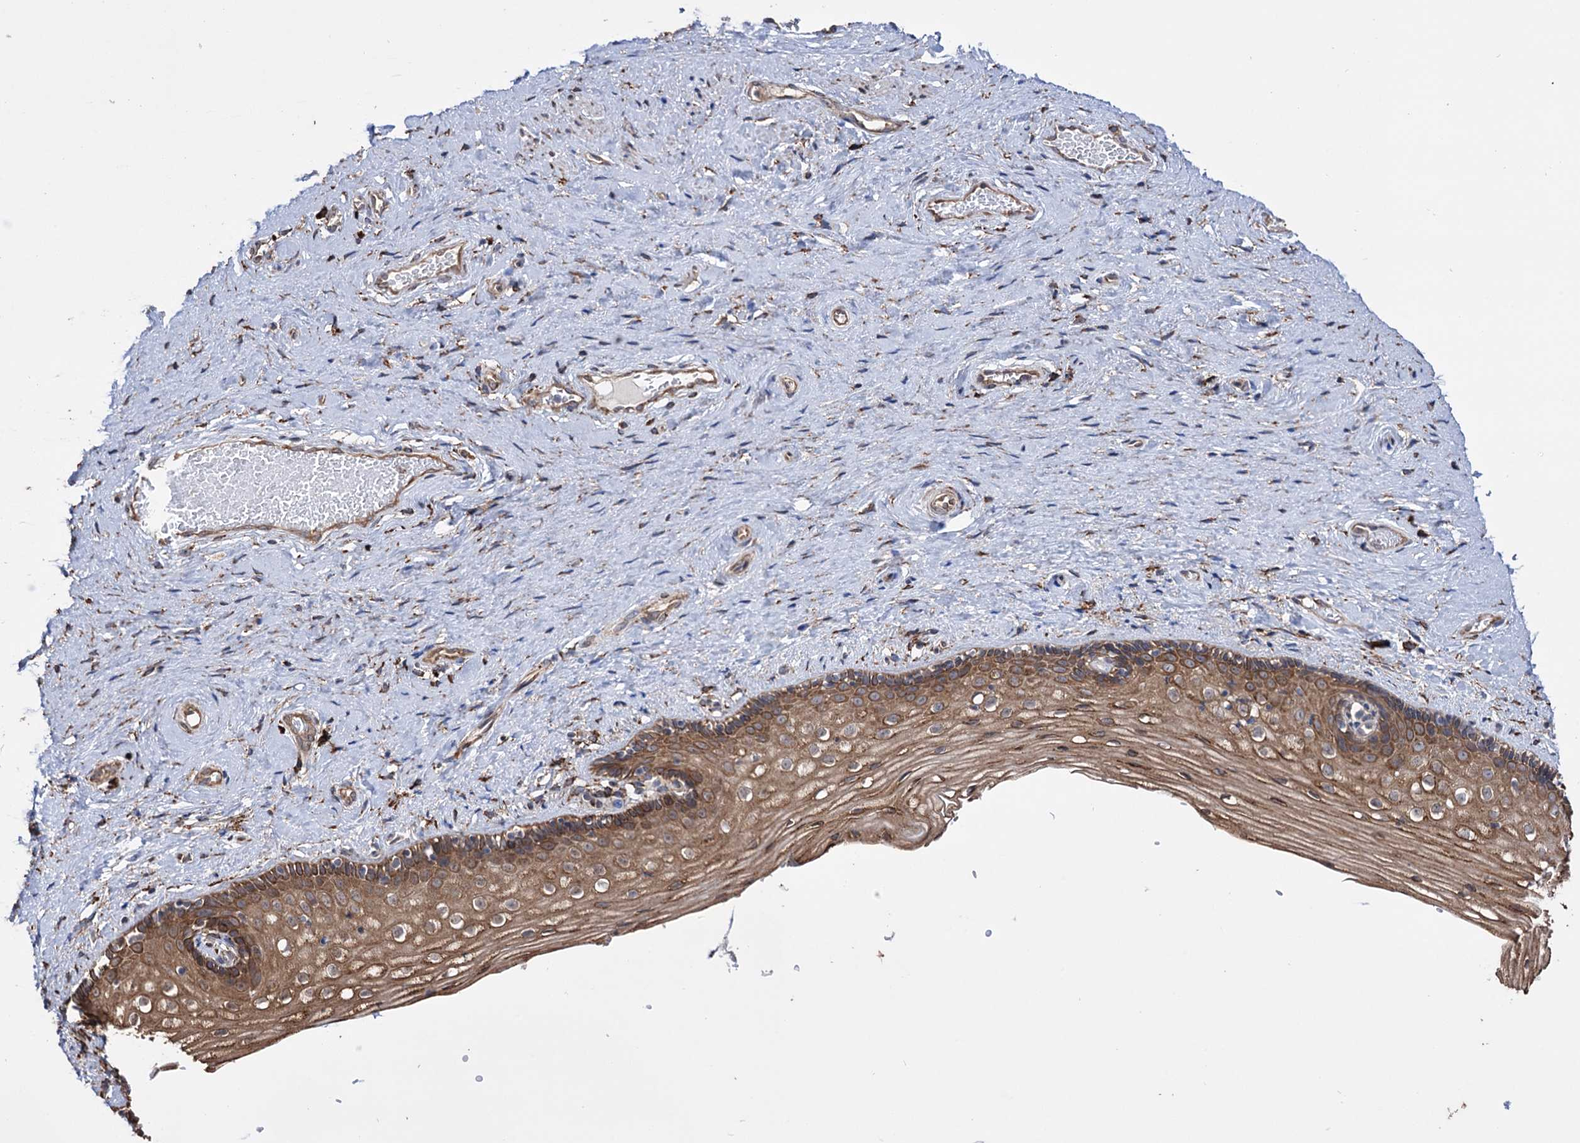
{"staining": {"intensity": "moderate", "quantity": ">75%", "location": "cytoplasmic/membranous"}, "tissue": "vagina", "cell_type": "Squamous epithelial cells", "image_type": "normal", "snomed": [{"axis": "morphology", "description": "Normal tissue, NOS"}, {"axis": "topography", "description": "Vagina"}], "caption": "Normal vagina exhibits moderate cytoplasmic/membranous staining in about >75% of squamous epithelial cells, visualized by immunohistochemistry.", "gene": "CDAN1", "patient": {"sex": "female", "age": 46}}